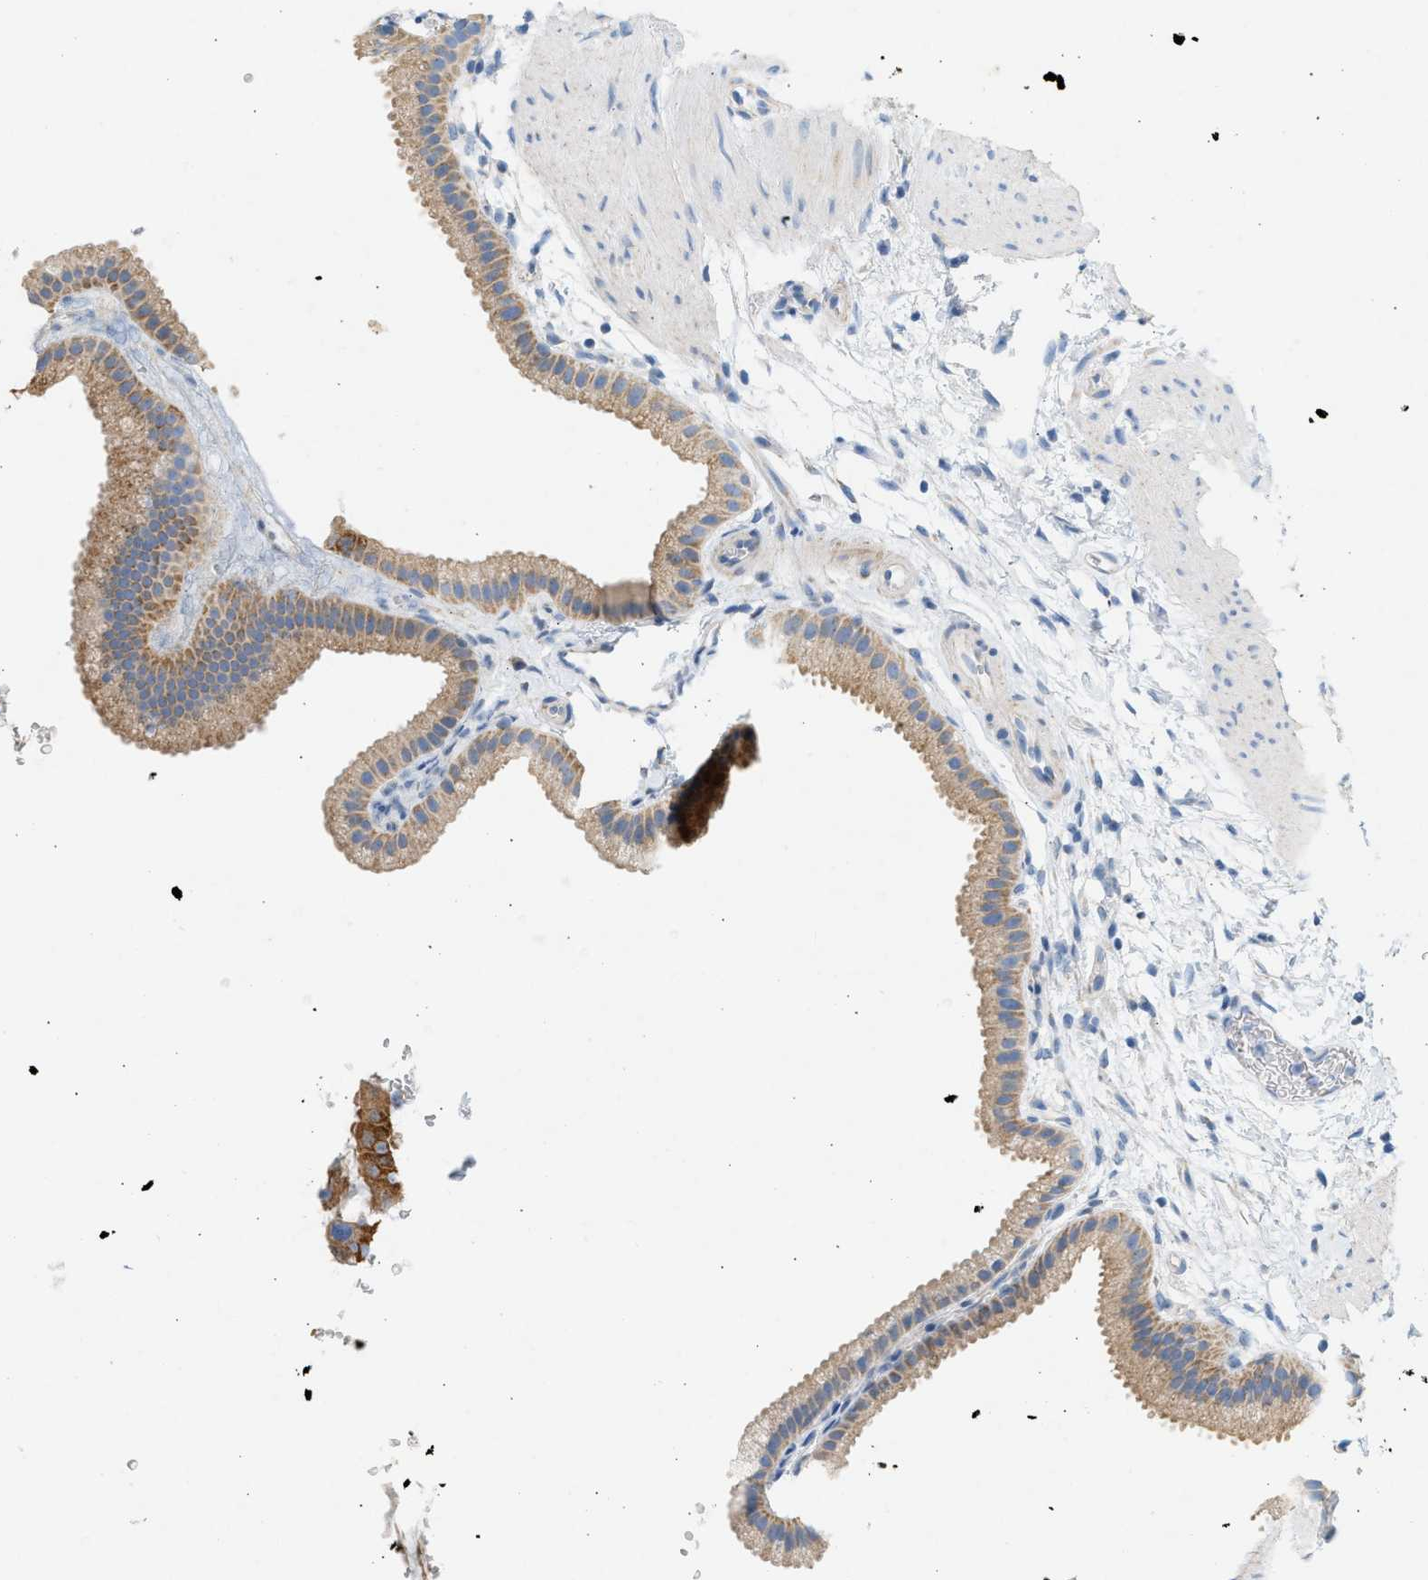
{"staining": {"intensity": "weak", "quantity": ">75%", "location": "cytoplasmic/membranous"}, "tissue": "gallbladder", "cell_type": "Glandular cells", "image_type": "normal", "snomed": [{"axis": "morphology", "description": "Normal tissue, NOS"}, {"axis": "topography", "description": "Gallbladder"}], "caption": "IHC image of unremarkable human gallbladder stained for a protein (brown), which exhibits low levels of weak cytoplasmic/membranous positivity in approximately >75% of glandular cells.", "gene": "NDUFS8", "patient": {"sex": "female", "age": 64}}